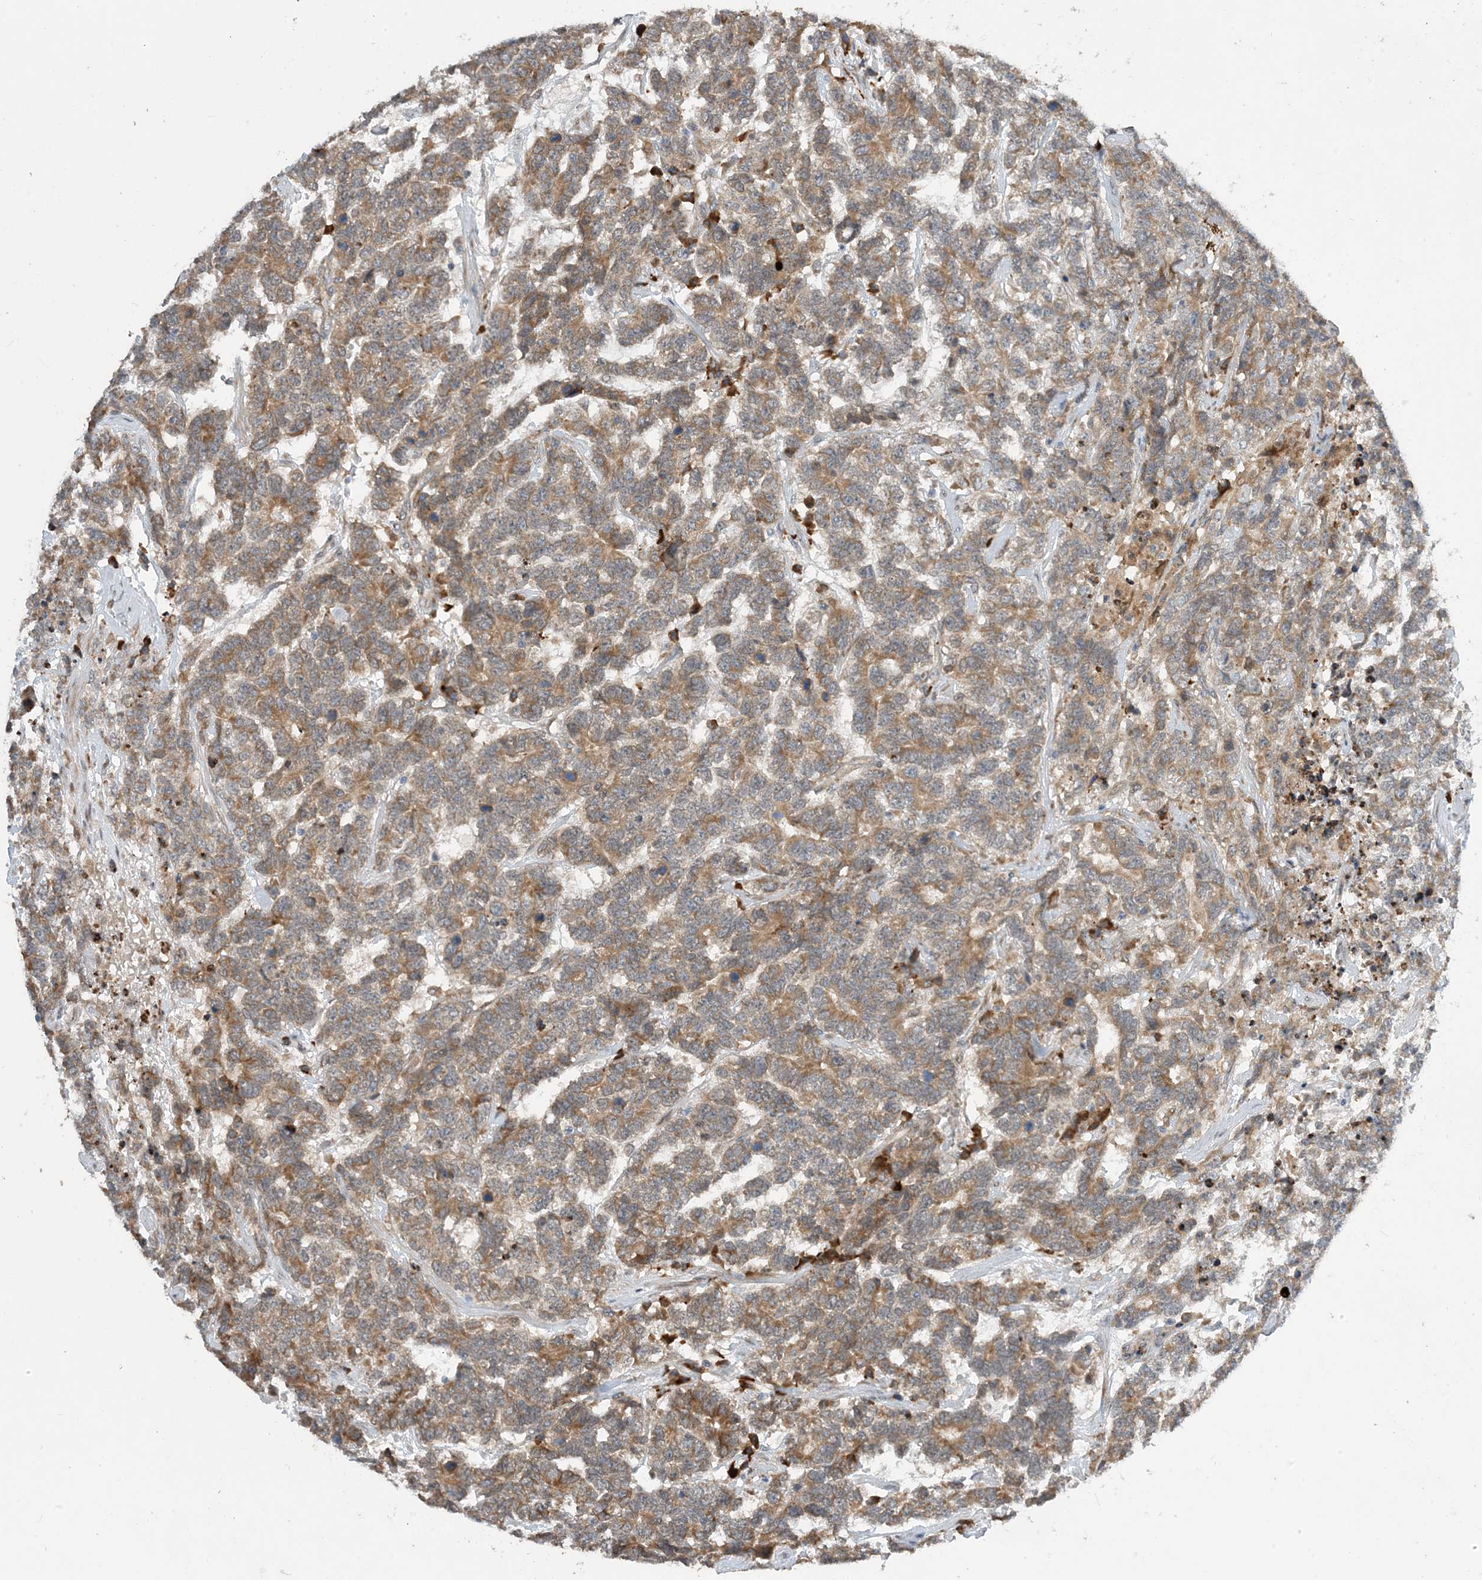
{"staining": {"intensity": "moderate", "quantity": ">75%", "location": "cytoplasmic/membranous"}, "tissue": "testis cancer", "cell_type": "Tumor cells", "image_type": "cancer", "snomed": [{"axis": "morphology", "description": "Carcinoma, Embryonal, NOS"}, {"axis": "topography", "description": "Testis"}], "caption": "Human embryonal carcinoma (testis) stained with a brown dye demonstrates moderate cytoplasmic/membranous positive staining in about >75% of tumor cells.", "gene": "PHOSPHO2", "patient": {"sex": "male", "age": 26}}